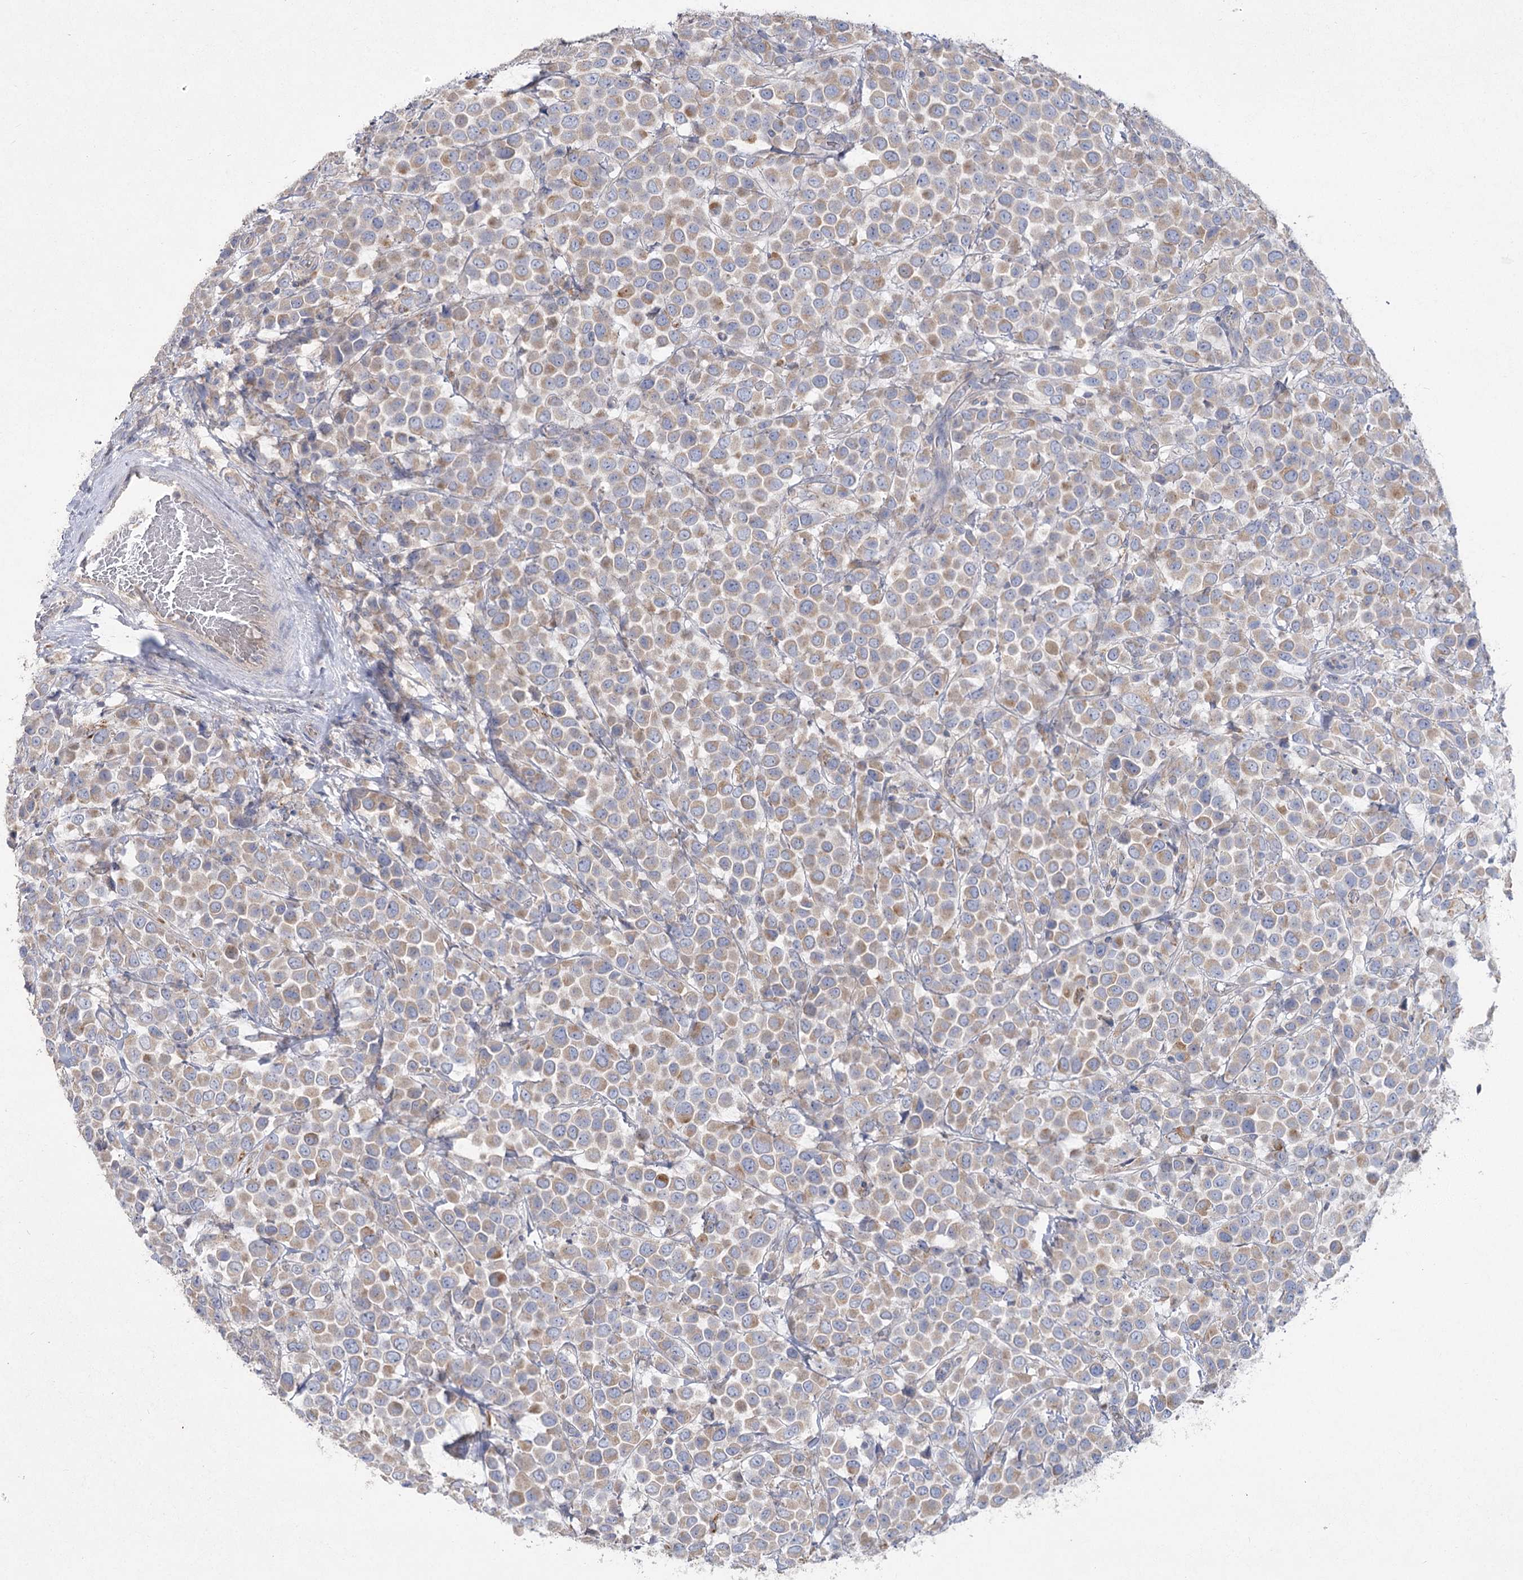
{"staining": {"intensity": "weak", "quantity": ">75%", "location": "cytoplasmic/membranous"}, "tissue": "breast cancer", "cell_type": "Tumor cells", "image_type": "cancer", "snomed": [{"axis": "morphology", "description": "Duct carcinoma"}, {"axis": "topography", "description": "Breast"}], "caption": "Brown immunohistochemical staining in breast invasive ductal carcinoma displays weak cytoplasmic/membranous staining in about >75% of tumor cells.", "gene": "TMEM187", "patient": {"sex": "female", "age": 61}}